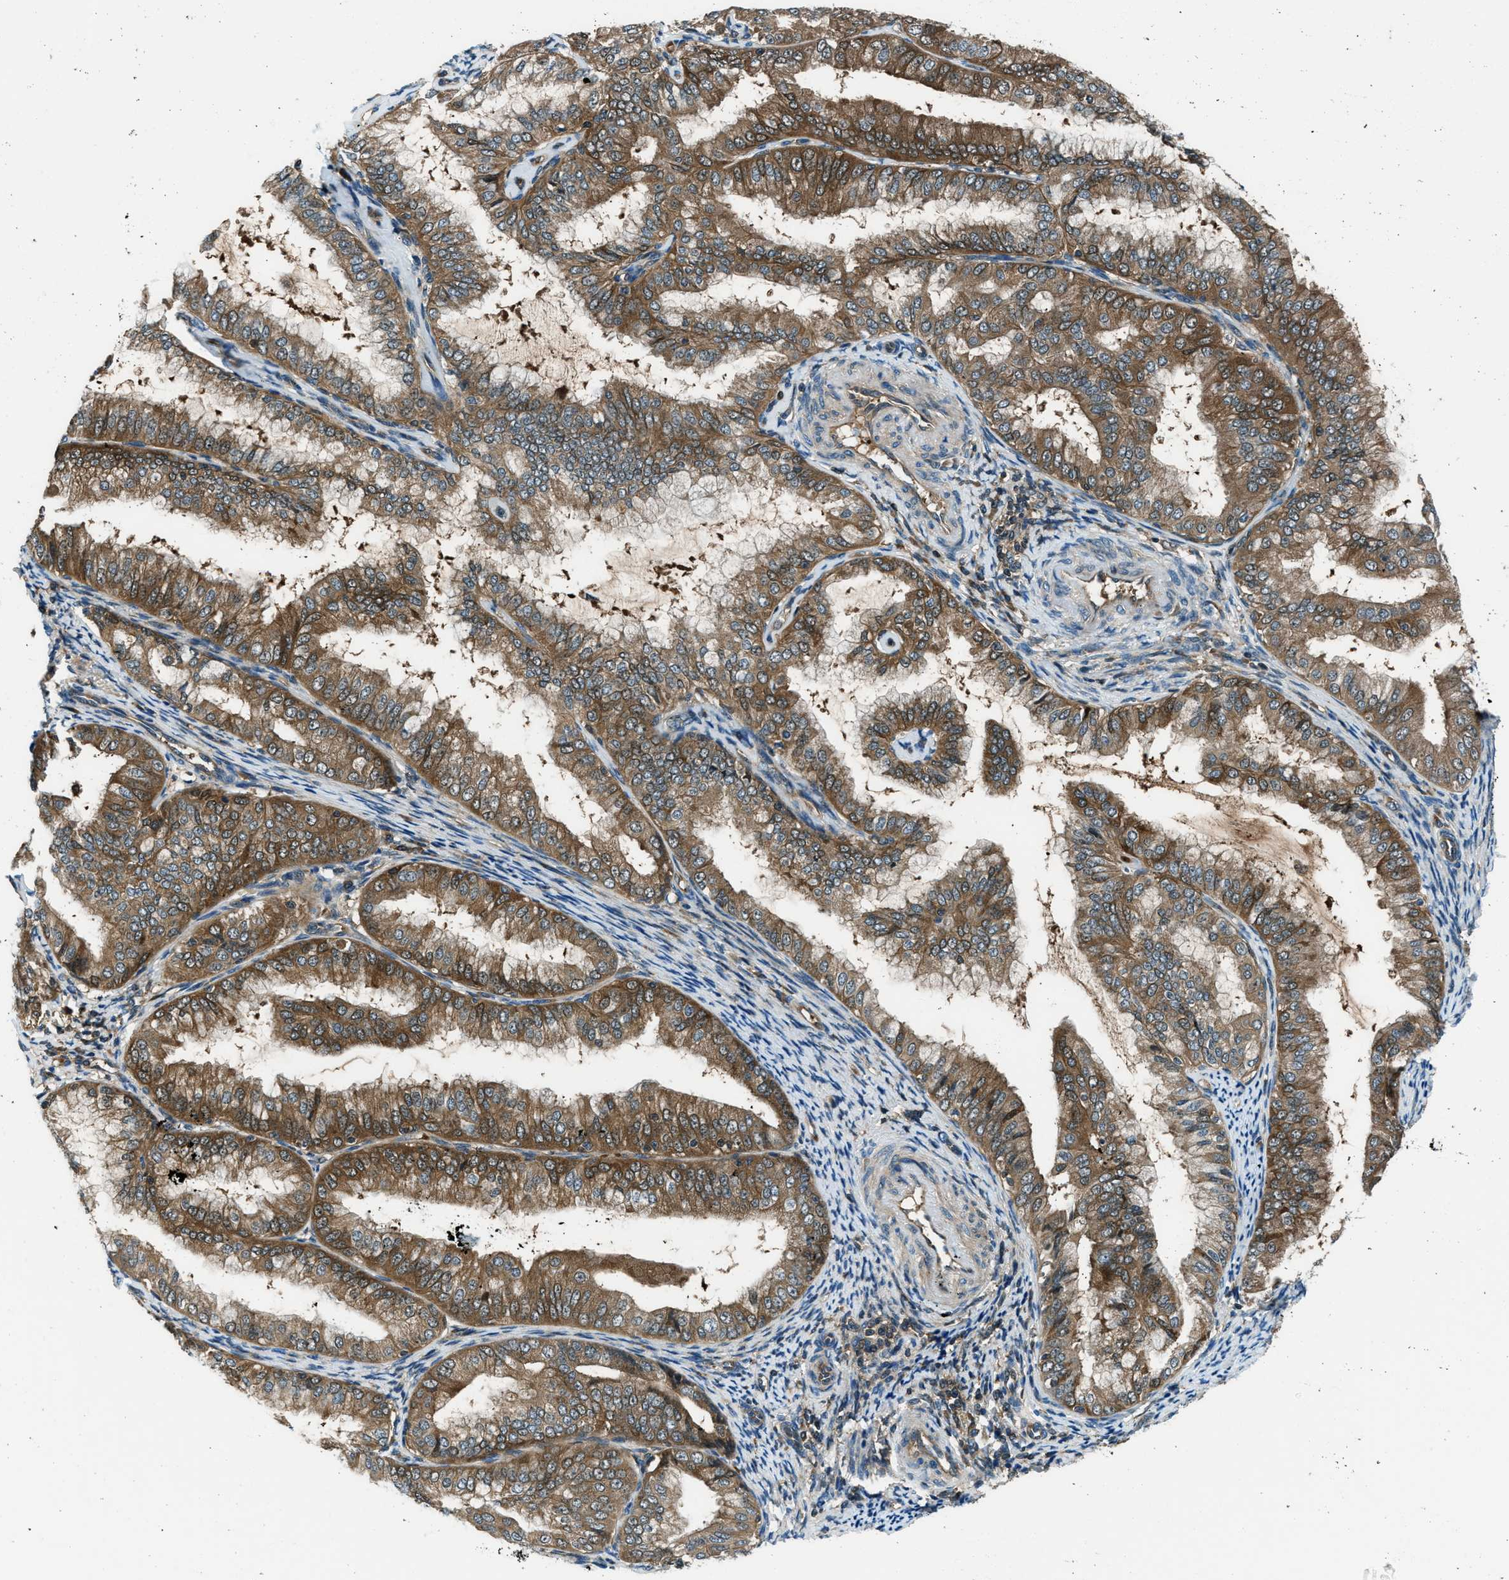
{"staining": {"intensity": "moderate", "quantity": ">75%", "location": "cytoplasmic/membranous"}, "tissue": "endometrial cancer", "cell_type": "Tumor cells", "image_type": "cancer", "snomed": [{"axis": "morphology", "description": "Adenocarcinoma, NOS"}, {"axis": "topography", "description": "Endometrium"}], "caption": "The image reveals immunohistochemical staining of endometrial cancer. There is moderate cytoplasmic/membranous staining is present in approximately >75% of tumor cells.", "gene": "HEBP2", "patient": {"sex": "female", "age": 63}}